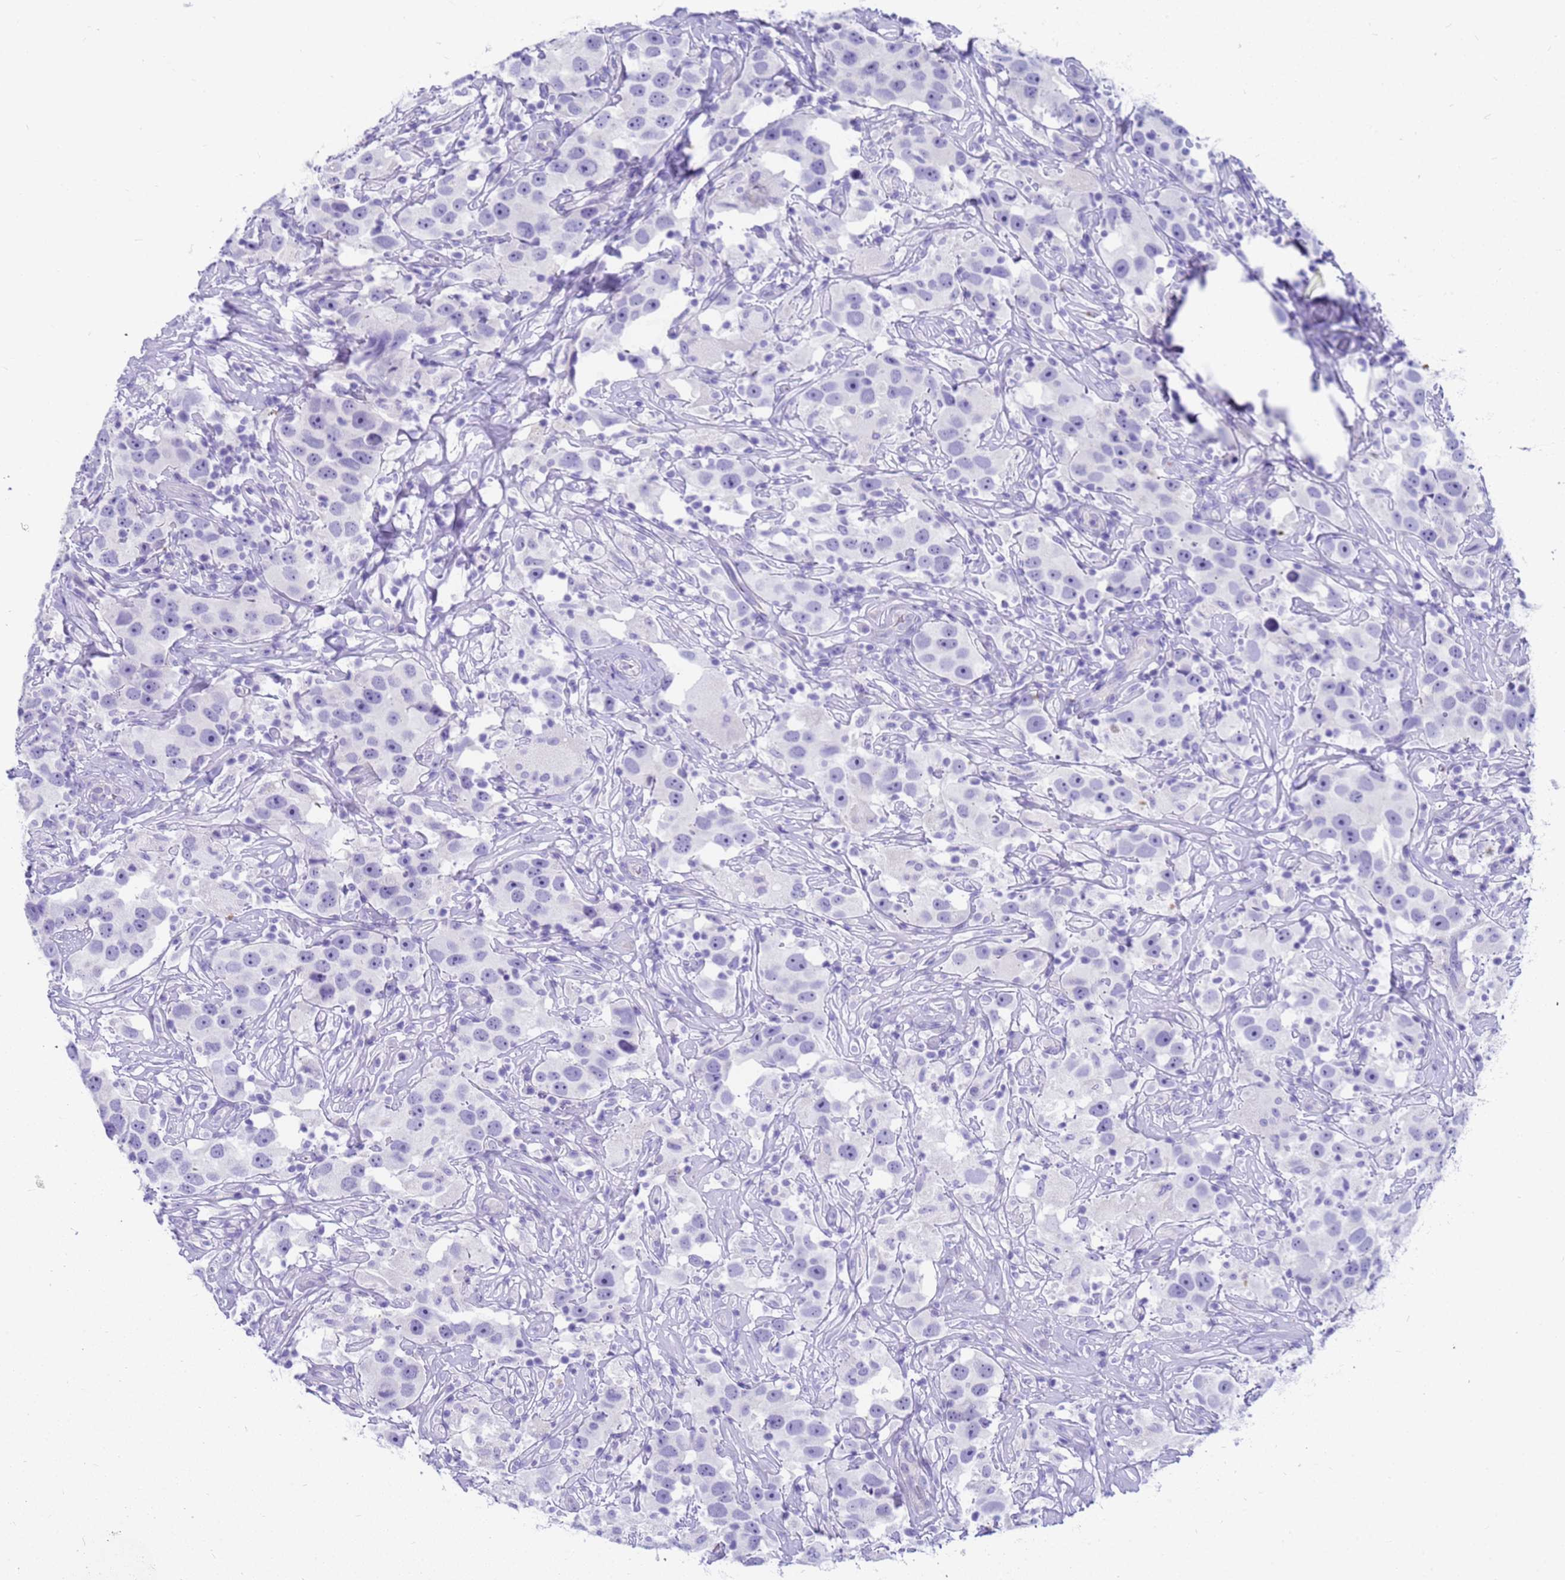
{"staining": {"intensity": "negative", "quantity": "none", "location": "none"}, "tissue": "testis cancer", "cell_type": "Tumor cells", "image_type": "cancer", "snomed": [{"axis": "morphology", "description": "Seminoma, NOS"}, {"axis": "topography", "description": "Testis"}], "caption": "Photomicrograph shows no protein staining in tumor cells of testis cancer (seminoma) tissue.", "gene": "RNASE2", "patient": {"sex": "male", "age": 49}}